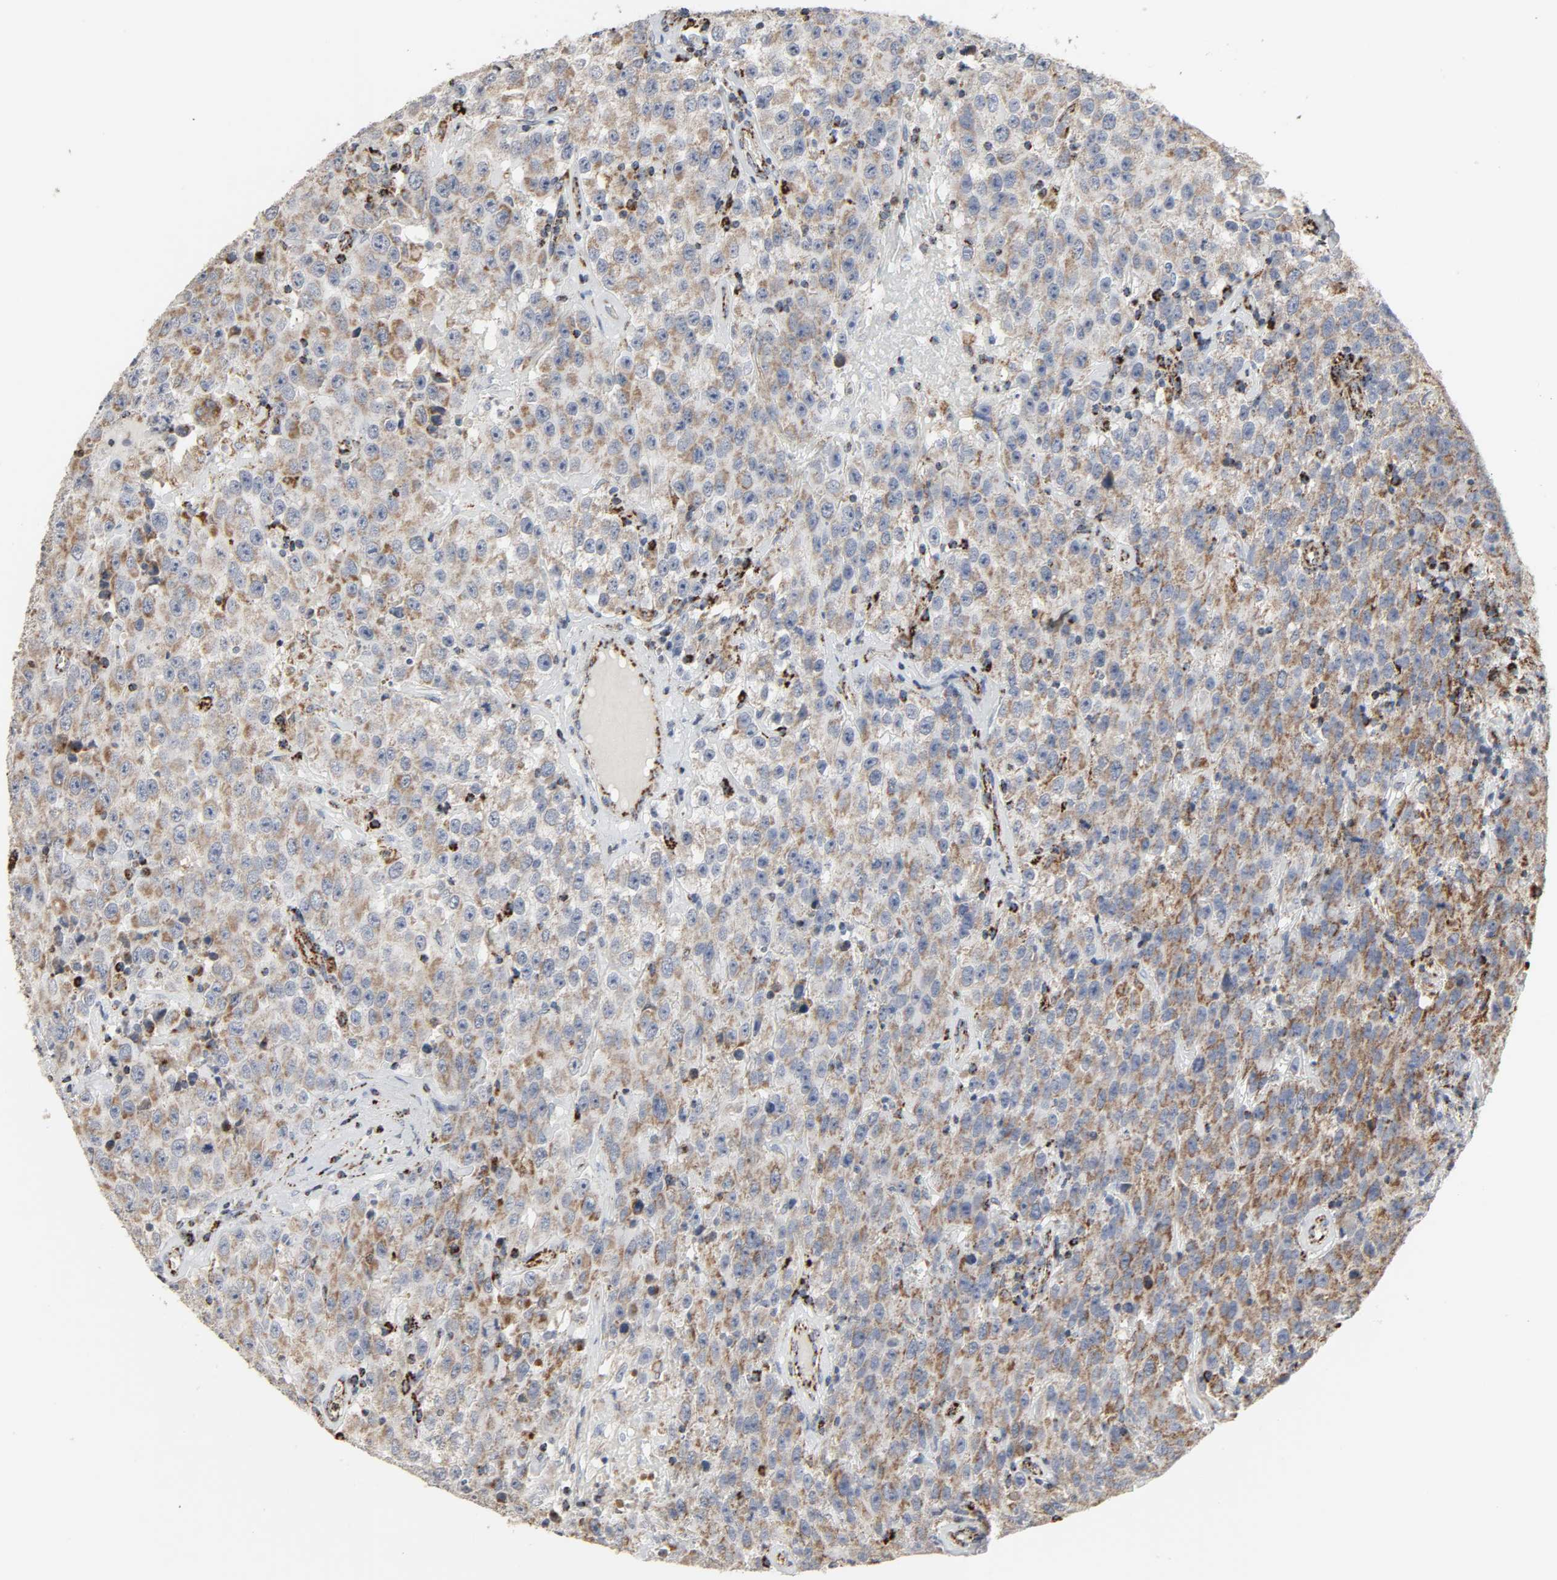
{"staining": {"intensity": "weak", "quantity": ">75%", "location": "cytoplasmic/membranous"}, "tissue": "testis cancer", "cell_type": "Tumor cells", "image_type": "cancer", "snomed": [{"axis": "morphology", "description": "Seminoma, NOS"}, {"axis": "topography", "description": "Testis"}], "caption": "Weak cytoplasmic/membranous staining is appreciated in approximately >75% of tumor cells in seminoma (testis). (IHC, brightfield microscopy, high magnification).", "gene": "ACAT1", "patient": {"sex": "male", "age": 52}}